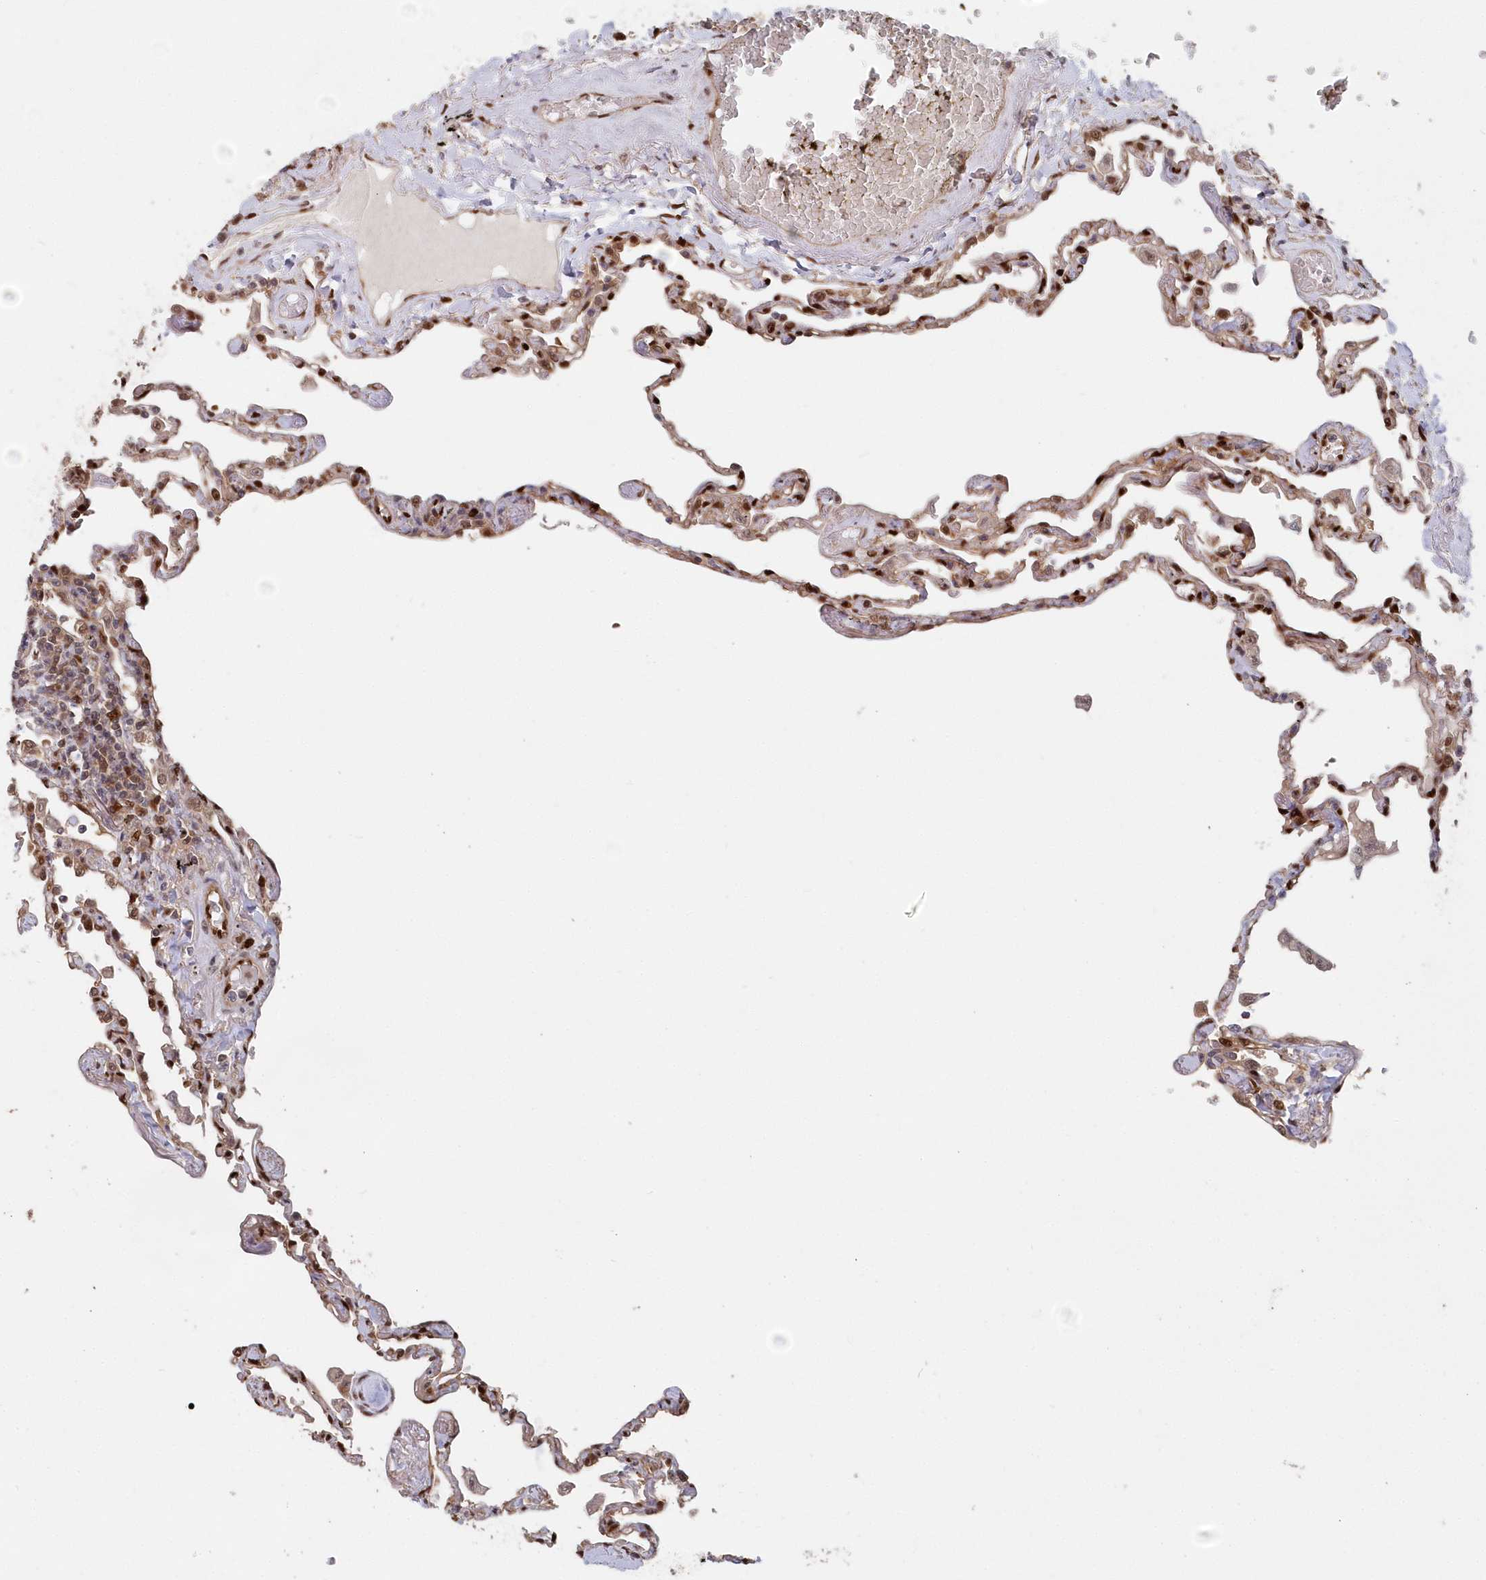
{"staining": {"intensity": "strong", "quantity": ">75%", "location": "cytoplasmic/membranous,nuclear"}, "tissue": "lung", "cell_type": "Alveolar cells", "image_type": "normal", "snomed": [{"axis": "morphology", "description": "Normal tissue, NOS"}, {"axis": "topography", "description": "Lung"}], "caption": "Strong cytoplasmic/membranous,nuclear expression for a protein is identified in about >75% of alveolar cells of benign lung using IHC.", "gene": "ABHD14B", "patient": {"sex": "female", "age": 67}}